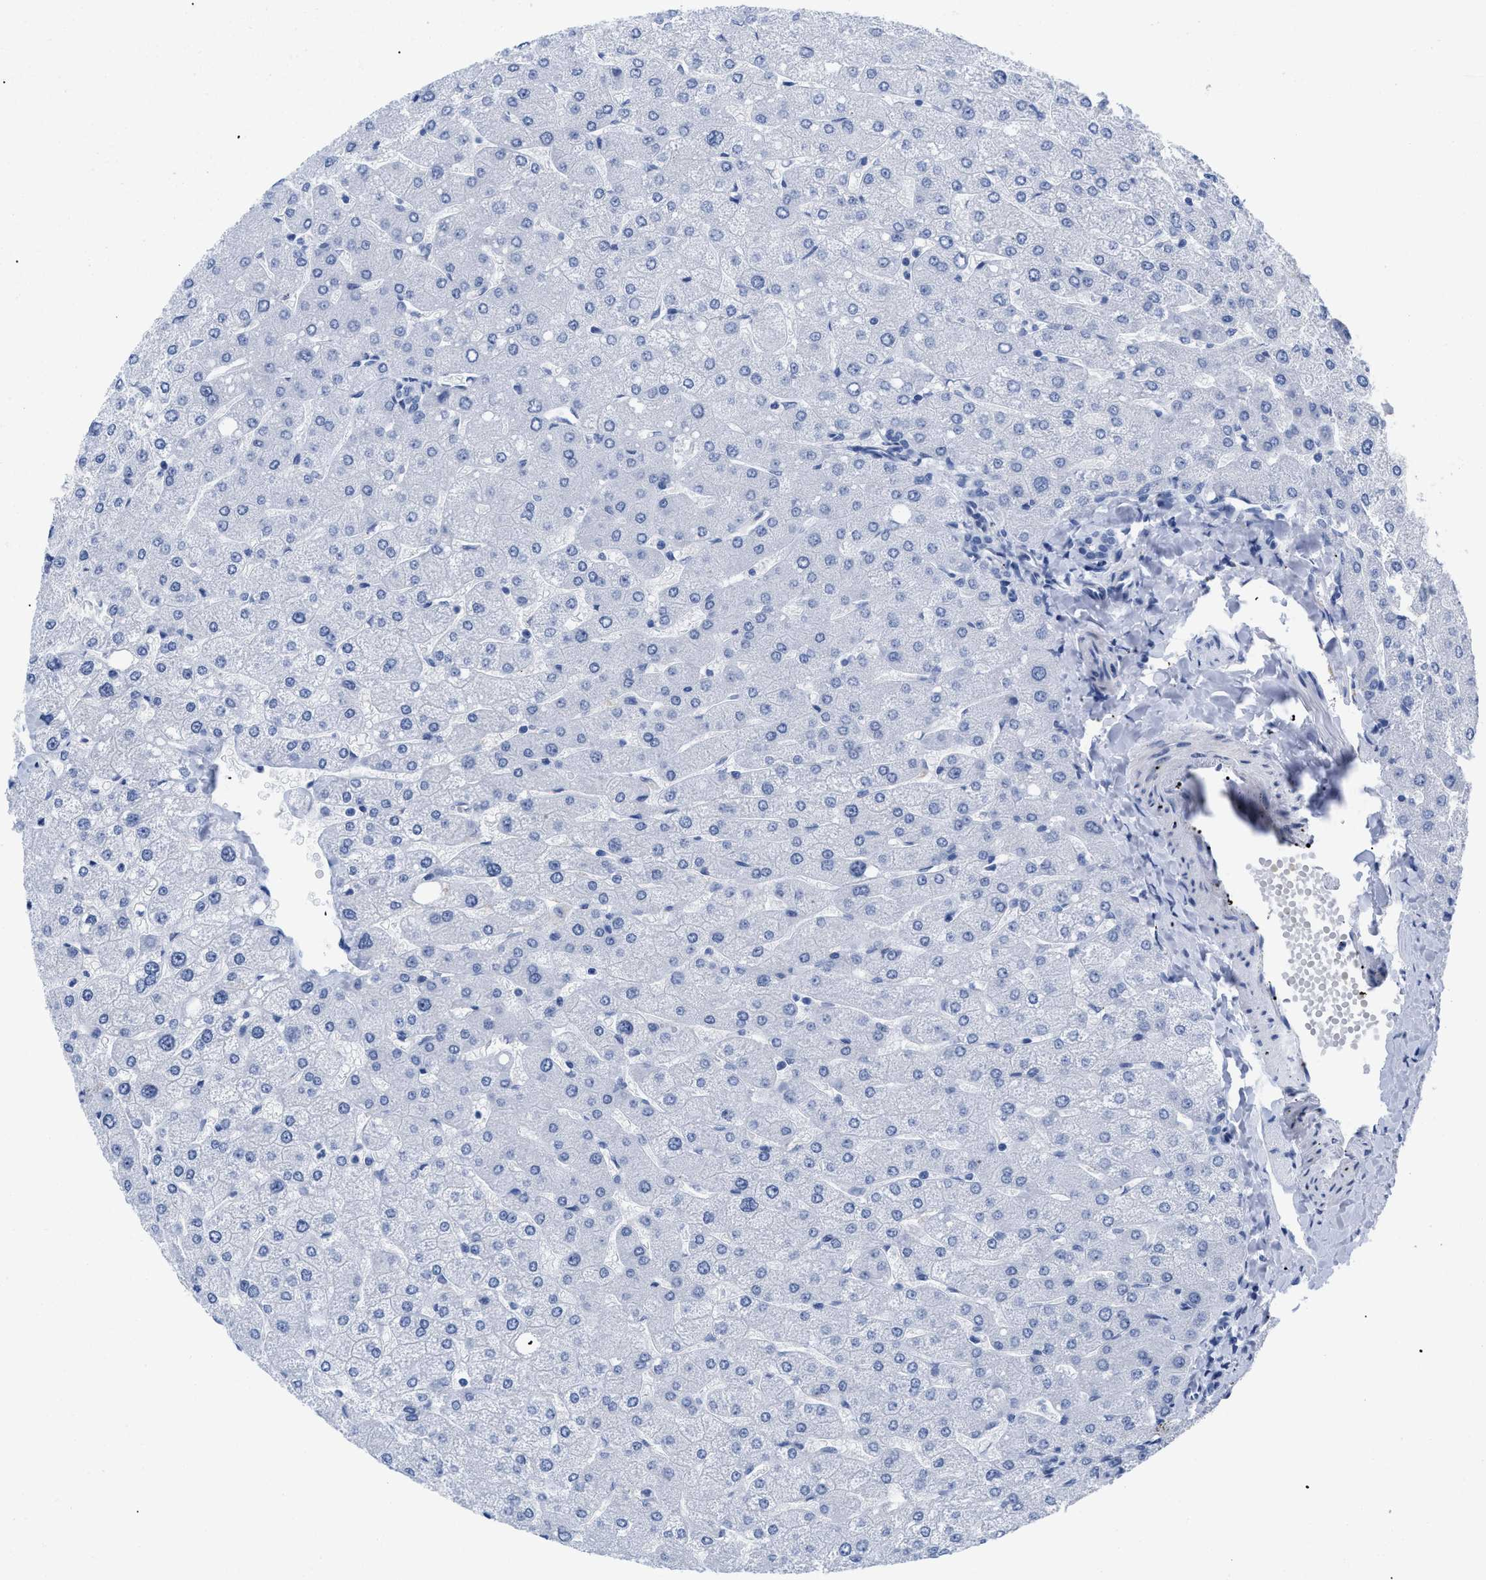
{"staining": {"intensity": "negative", "quantity": "none", "location": "none"}, "tissue": "liver", "cell_type": "Cholangiocytes", "image_type": "normal", "snomed": [{"axis": "morphology", "description": "Normal tissue, NOS"}, {"axis": "topography", "description": "Liver"}], "caption": "High power microscopy image of an immunohistochemistry (IHC) histopathology image of normal liver, revealing no significant positivity in cholangiocytes. (IHC, brightfield microscopy, high magnification).", "gene": "DUSP26", "patient": {"sex": "male", "age": 55}}